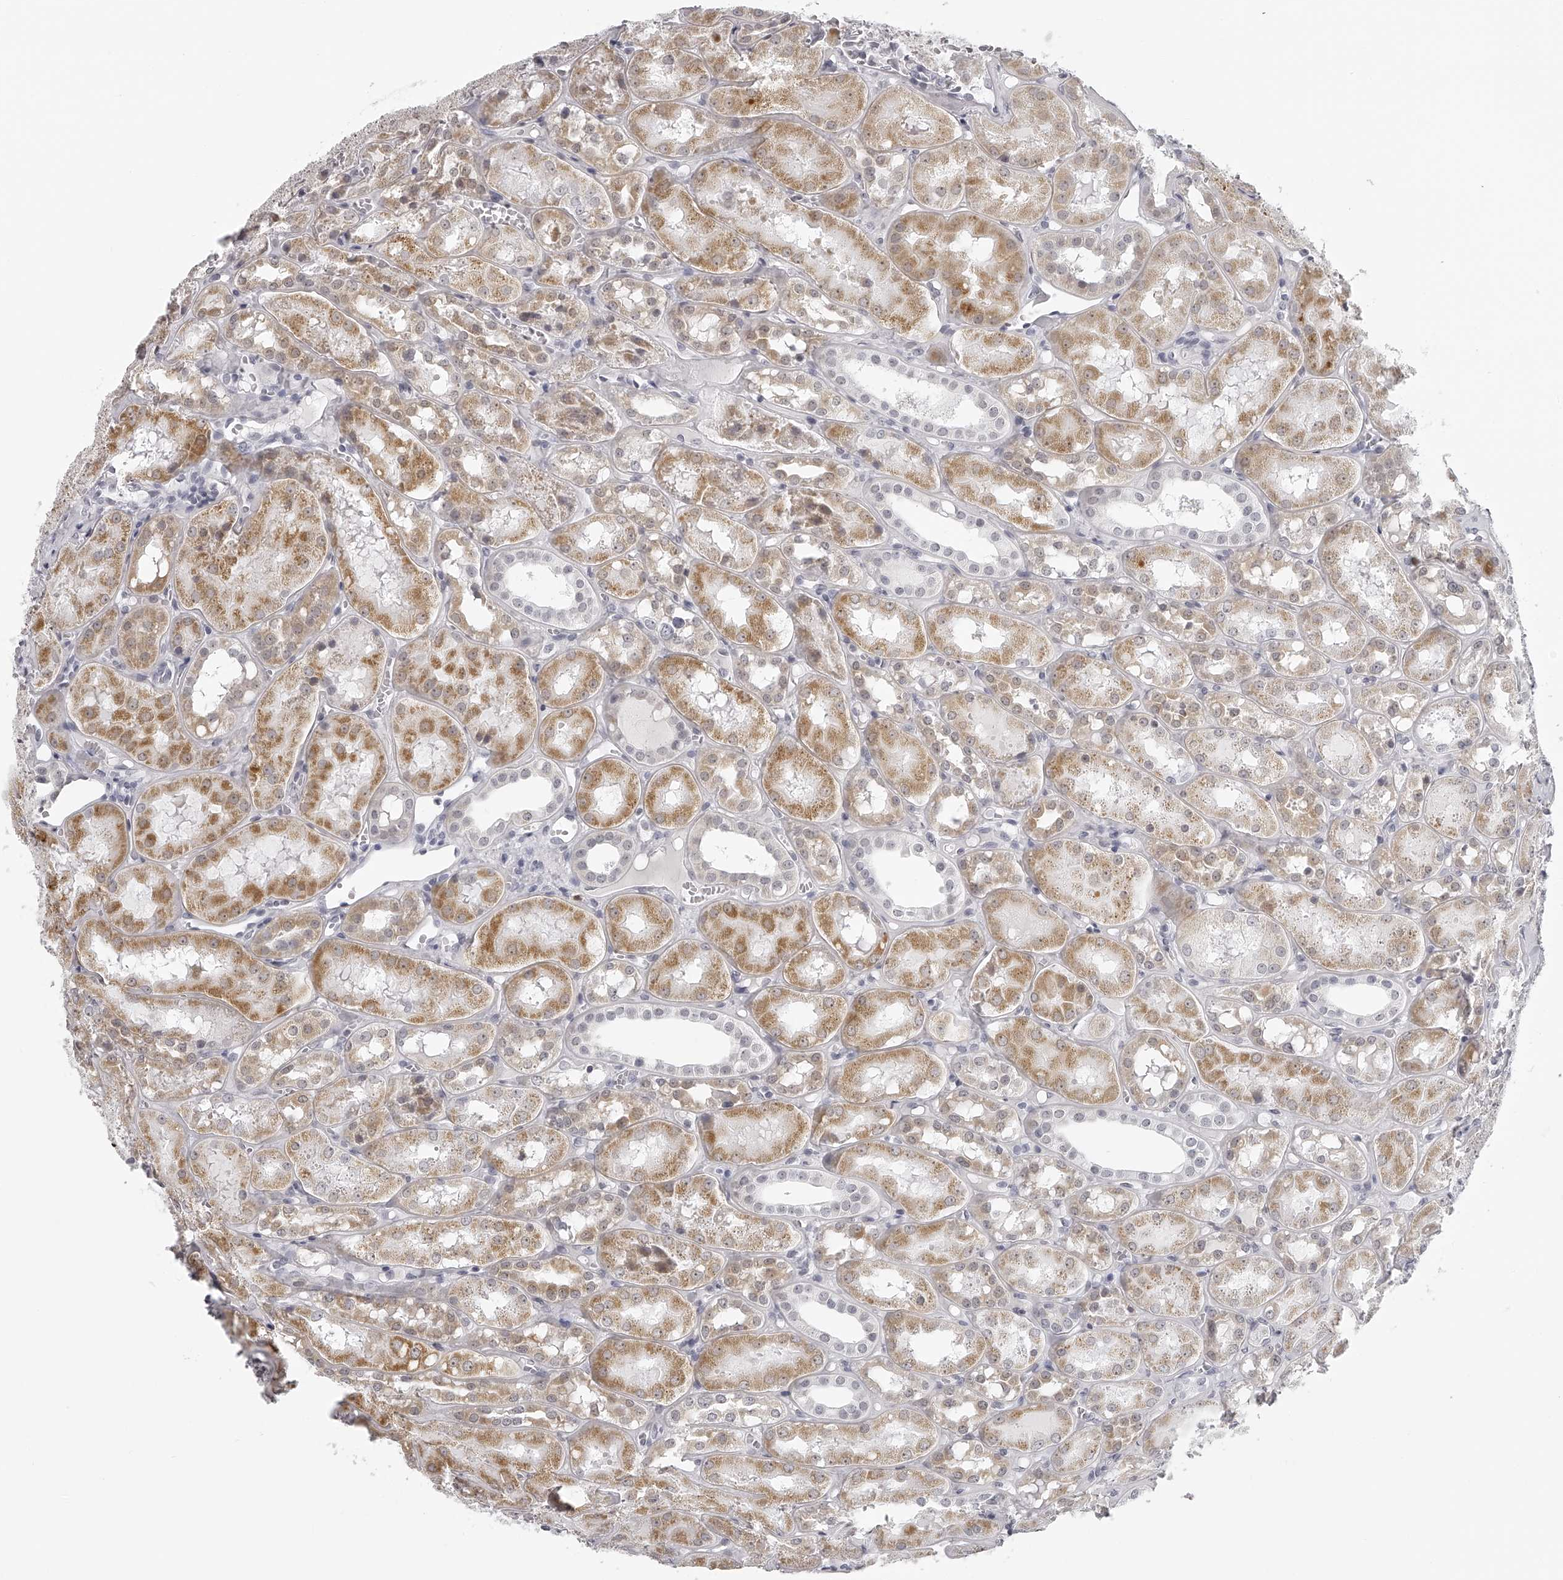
{"staining": {"intensity": "negative", "quantity": "none", "location": "none"}, "tissue": "kidney", "cell_type": "Cells in glomeruli", "image_type": "normal", "snomed": [{"axis": "morphology", "description": "Normal tissue, NOS"}, {"axis": "topography", "description": "Kidney"}], "caption": "Immunohistochemical staining of benign human kidney exhibits no significant expression in cells in glomeruli.", "gene": "SEC11C", "patient": {"sex": "male", "age": 16}}